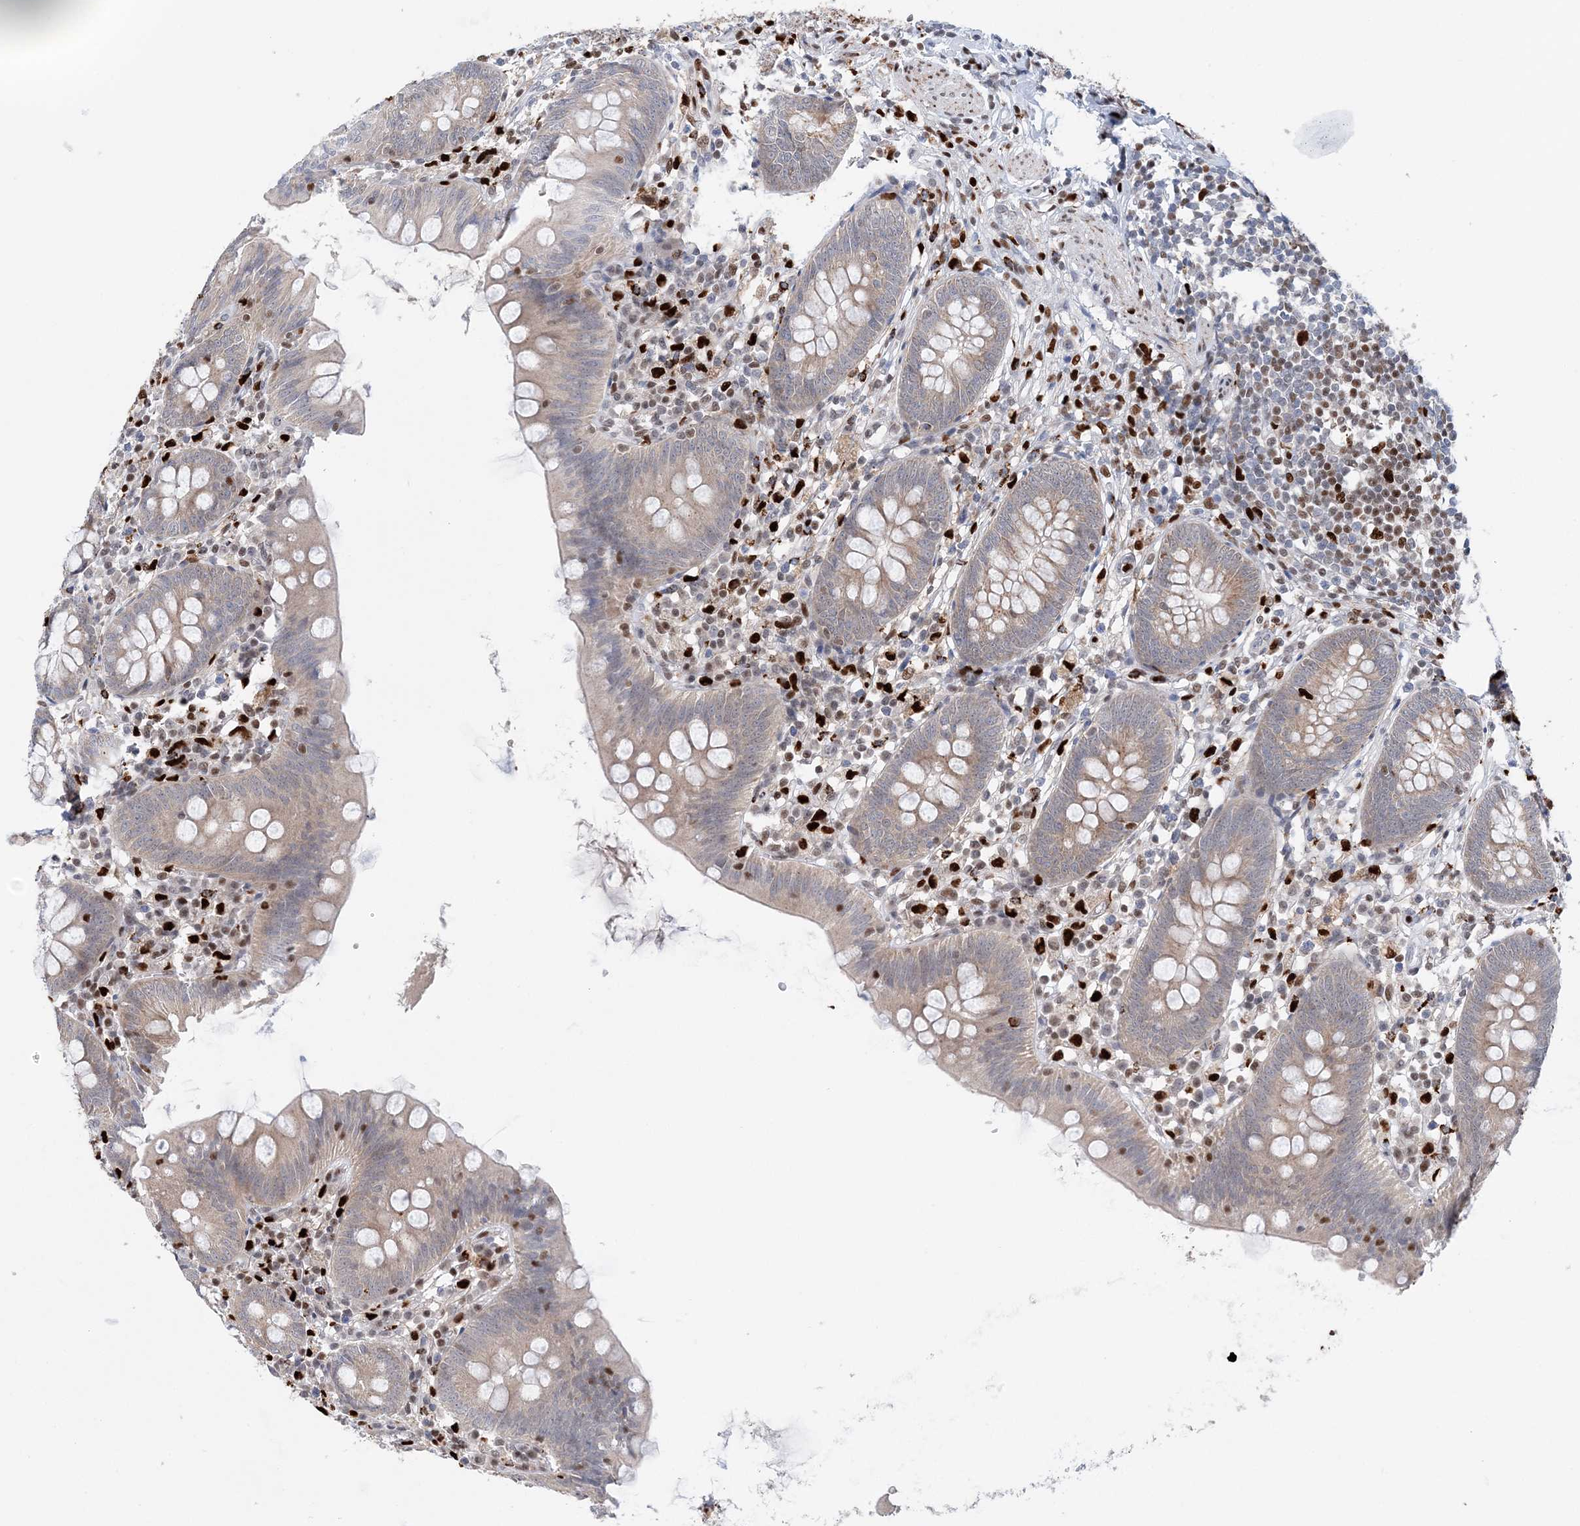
{"staining": {"intensity": "weak", "quantity": "25%-75%", "location": "cytoplasmic/membranous"}, "tissue": "appendix", "cell_type": "Glandular cells", "image_type": "normal", "snomed": [{"axis": "morphology", "description": "Normal tissue, NOS"}, {"axis": "topography", "description": "Appendix"}], "caption": "Weak cytoplasmic/membranous expression is appreciated in approximately 25%-75% of glandular cells in unremarkable appendix.", "gene": "NIT2", "patient": {"sex": "female", "age": 62}}